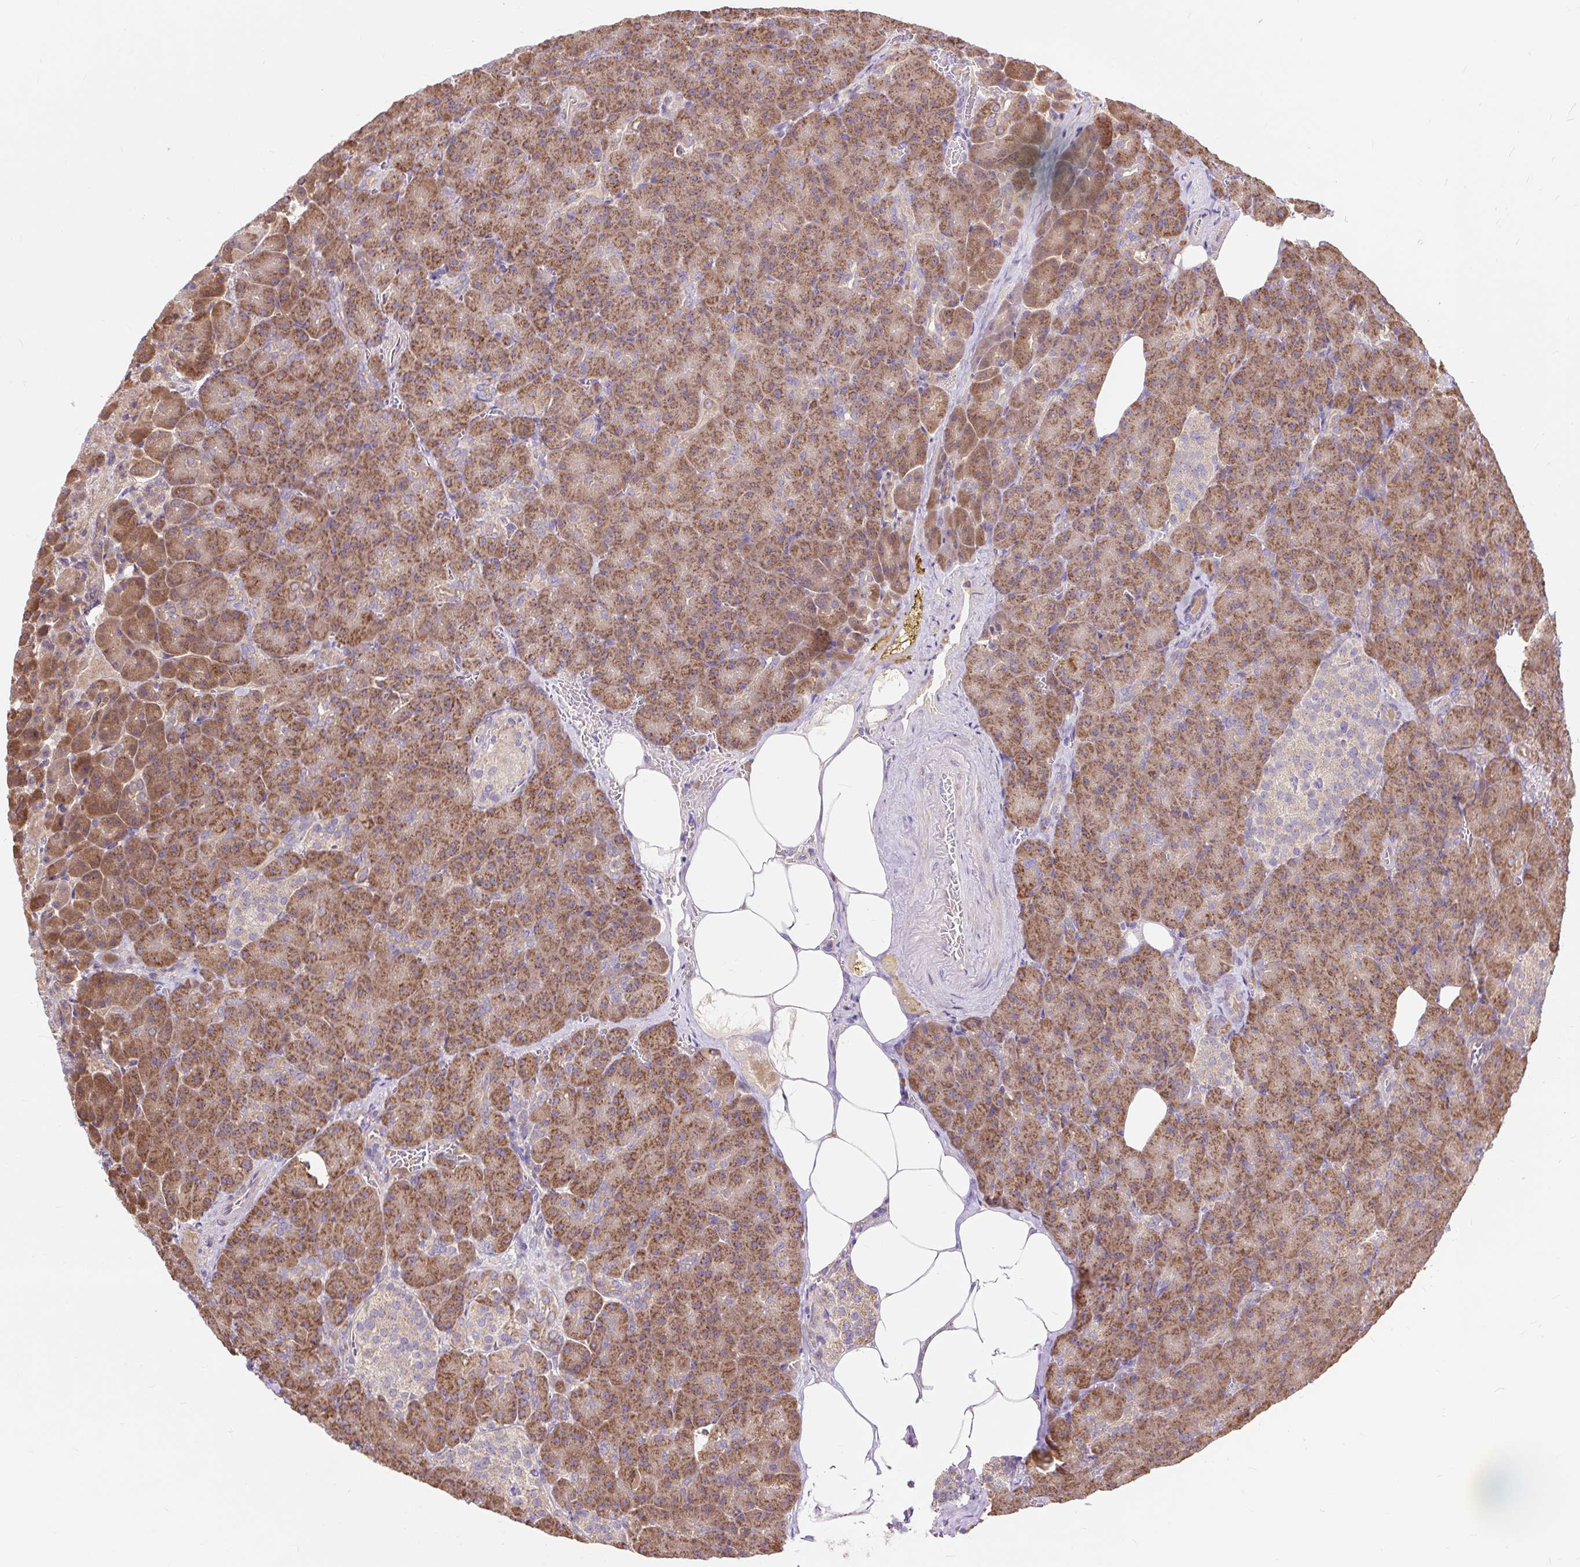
{"staining": {"intensity": "moderate", "quantity": ">75%", "location": "cytoplasmic/membranous"}, "tissue": "pancreas", "cell_type": "Exocrine glandular cells", "image_type": "normal", "snomed": [{"axis": "morphology", "description": "Normal tissue, NOS"}, {"axis": "topography", "description": "Pancreas"}], "caption": "Immunohistochemistry of benign human pancreas displays medium levels of moderate cytoplasmic/membranous positivity in approximately >75% of exocrine glandular cells. The staining was performed using DAB, with brown indicating positive protein expression. Nuclei are stained blue with hematoxylin.", "gene": "TRIAP1", "patient": {"sex": "female", "age": 74}}